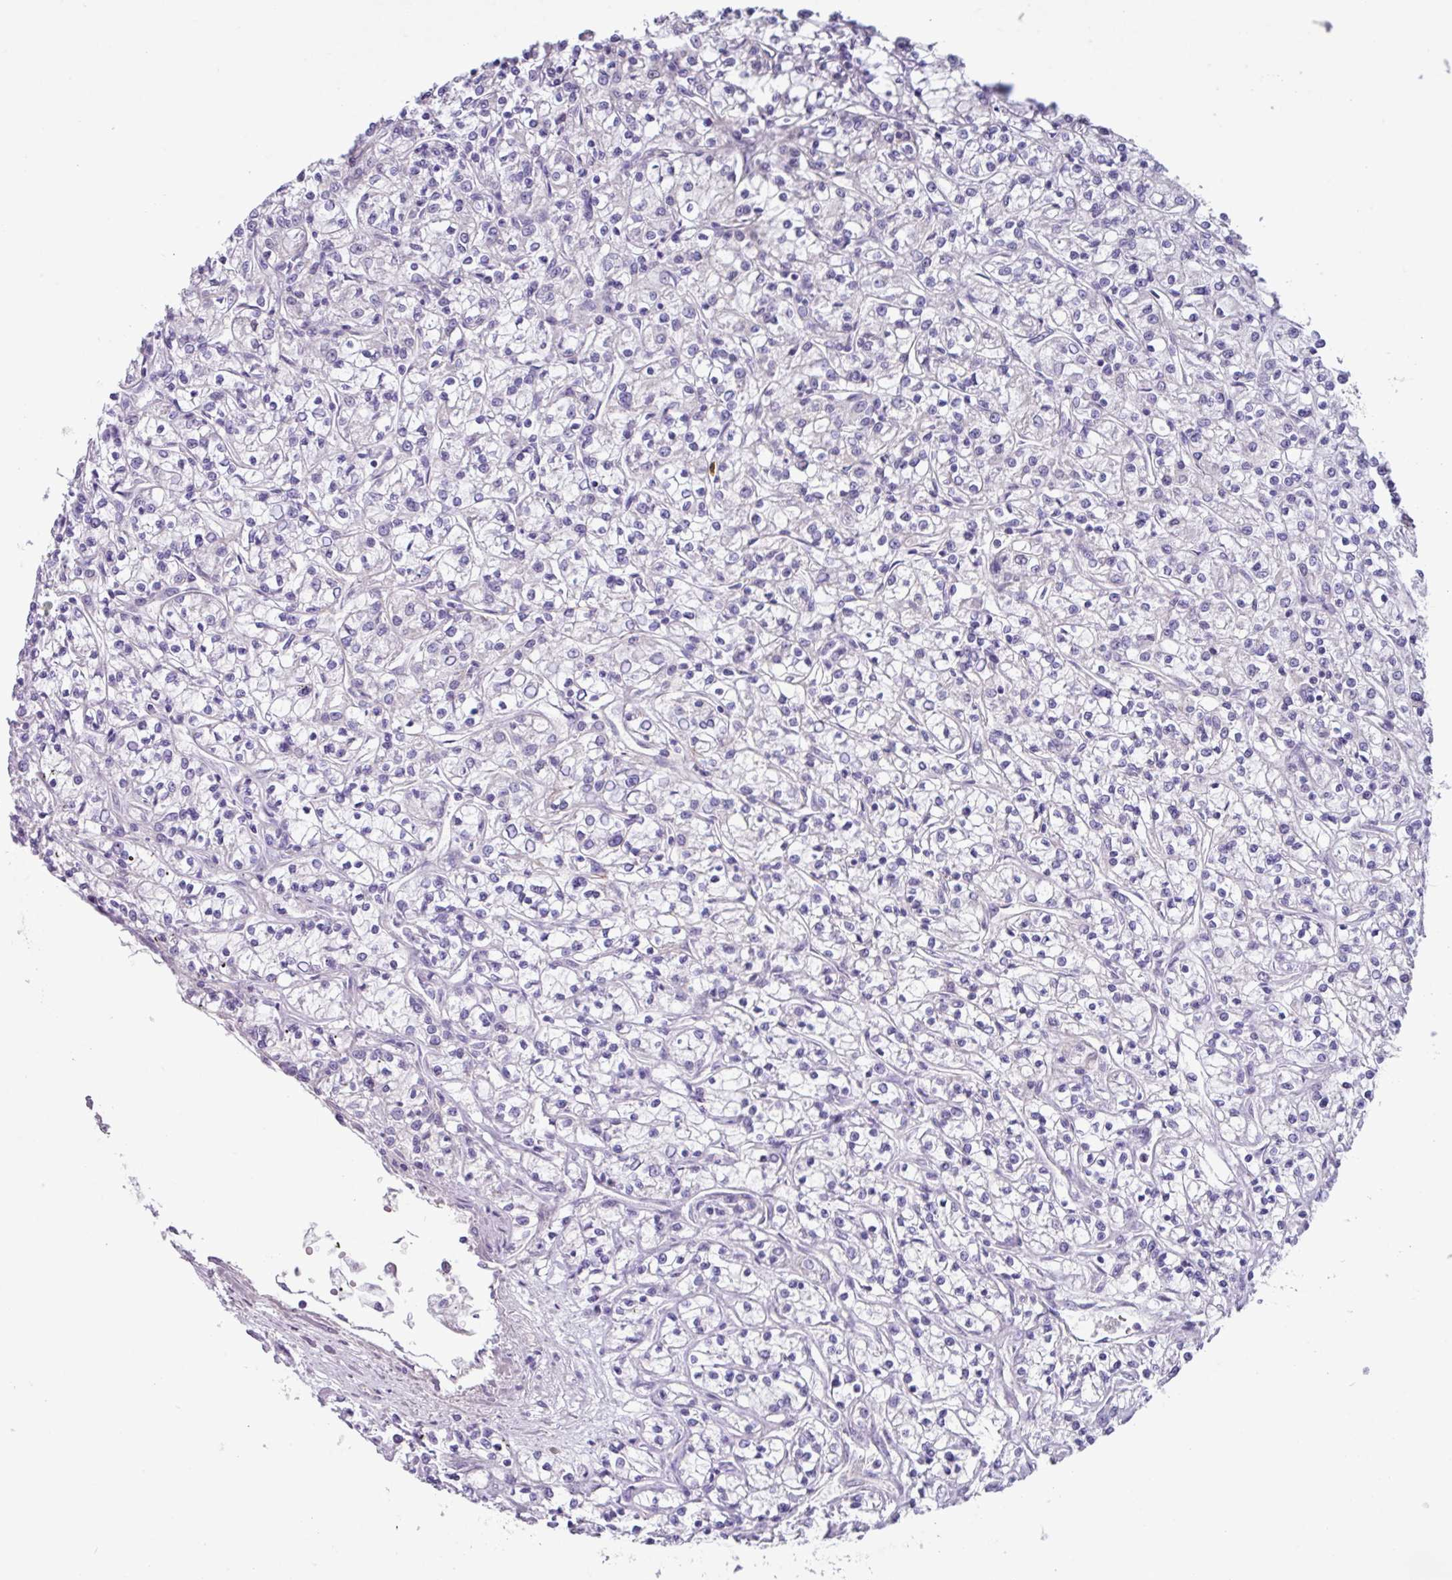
{"staining": {"intensity": "negative", "quantity": "none", "location": "none"}, "tissue": "renal cancer", "cell_type": "Tumor cells", "image_type": "cancer", "snomed": [{"axis": "morphology", "description": "Adenocarcinoma, NOS"}, {"axis": "topography", "description": "Kidney"}], "caption": "Tumor cells show no significant protein staining in renal cancer (adenocarcinoma). (DAB immunohistochemistry (IHC), high magnification).", "gene": "ZNF524", "patient": {"sex": "female", "age": 59}}